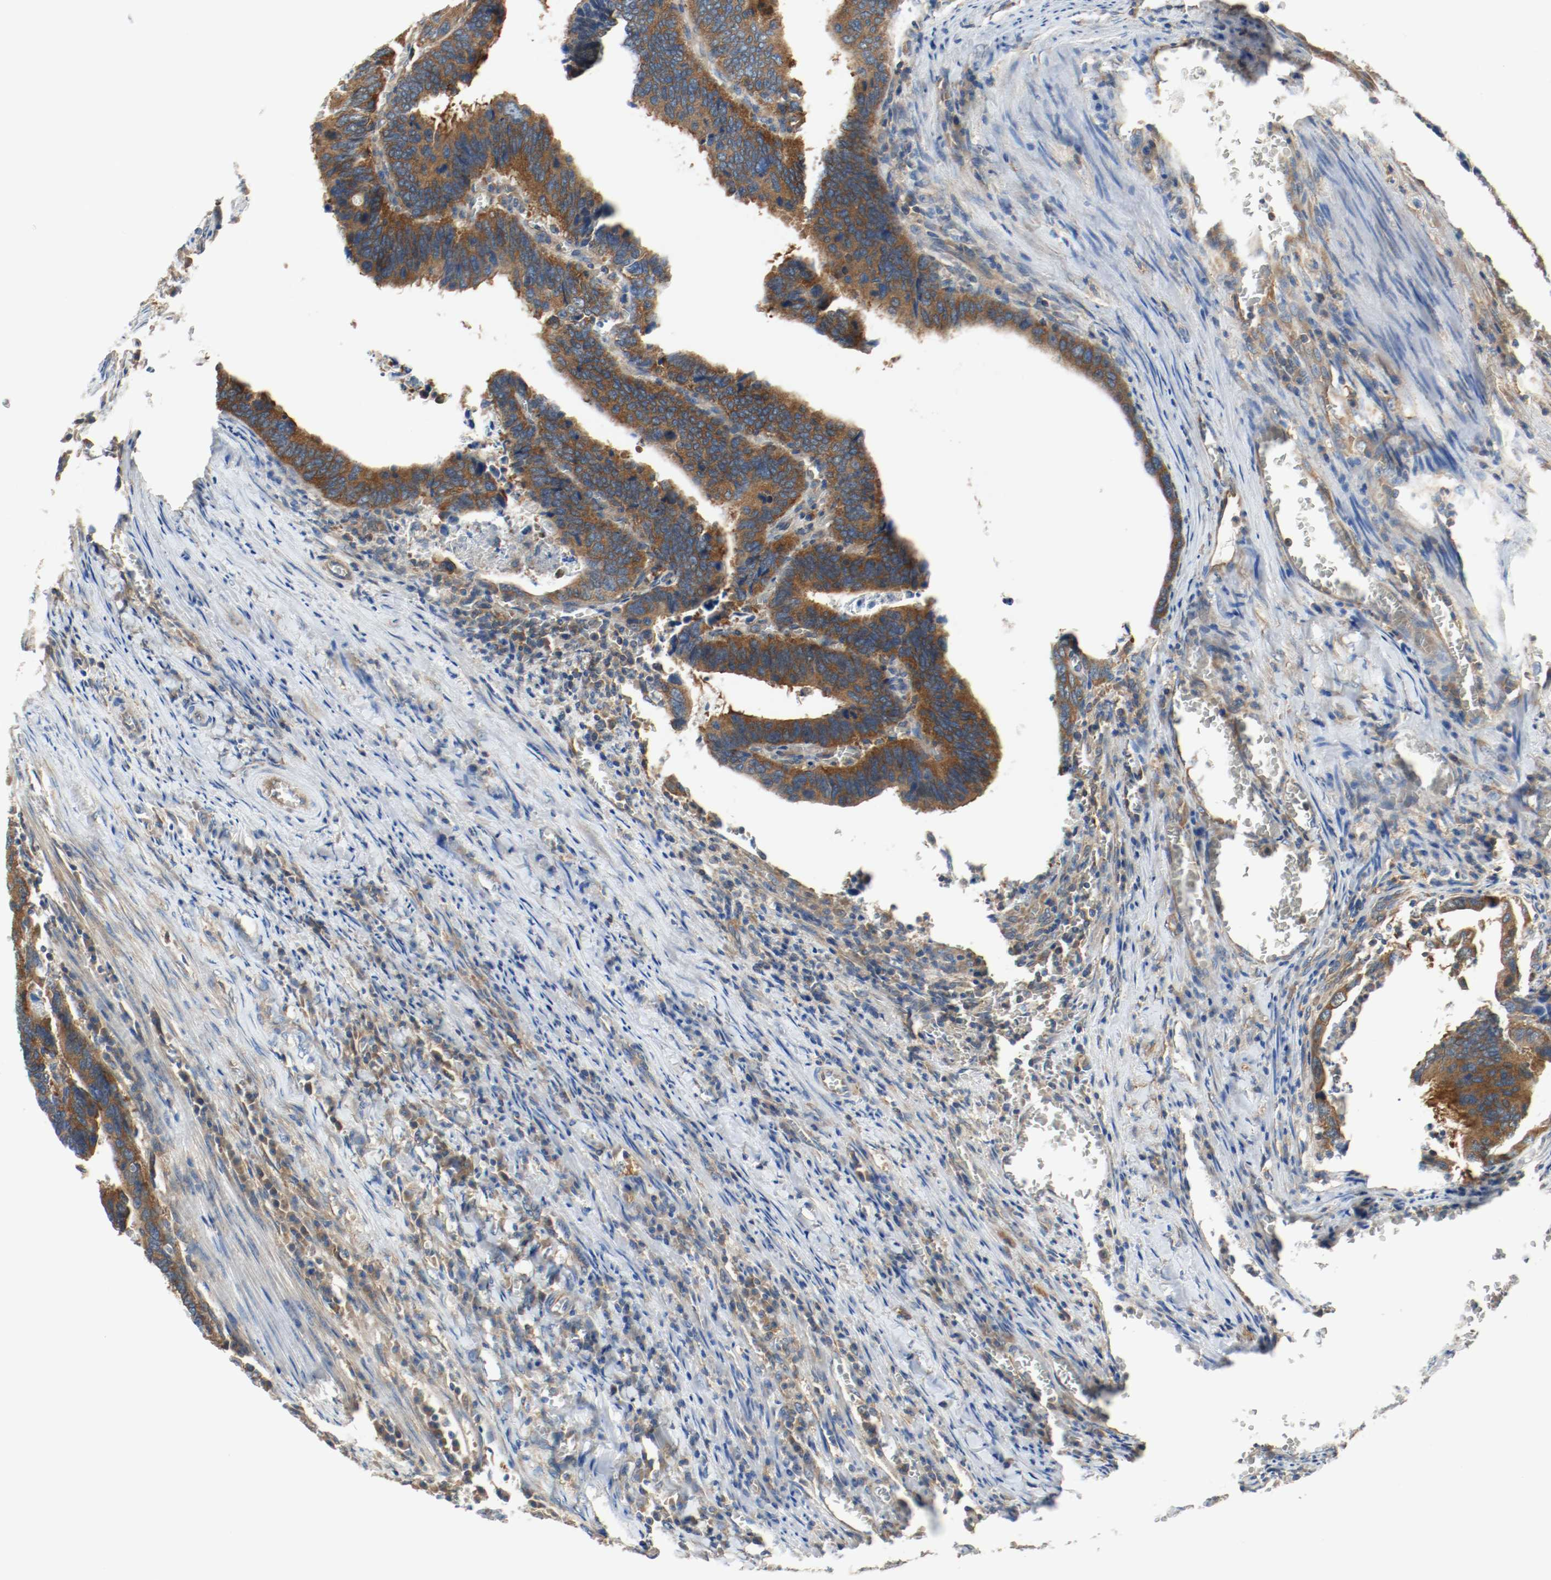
{"staining": {"intensity": "strong", "quantity": ">75%", "location": "cytoplasmic/membranous"}, "tissue": "colorectal cancer", "cell_type": "Tumor cells", "image_type": "cancer", "snomed": [{"axis": "morphology", "description": "Adenocarcinoma, NOS"}, {"axis": "topography", "description": "Colon"}], "caption": "A high amount of strong cytoplasmic/membranous positivity is identified in approximately >75% of tumor cells in colorectal cancer (adenocarcinoma) tissue.", "gene": "HGS", "patient": {"sex": "male", "age": 72}}